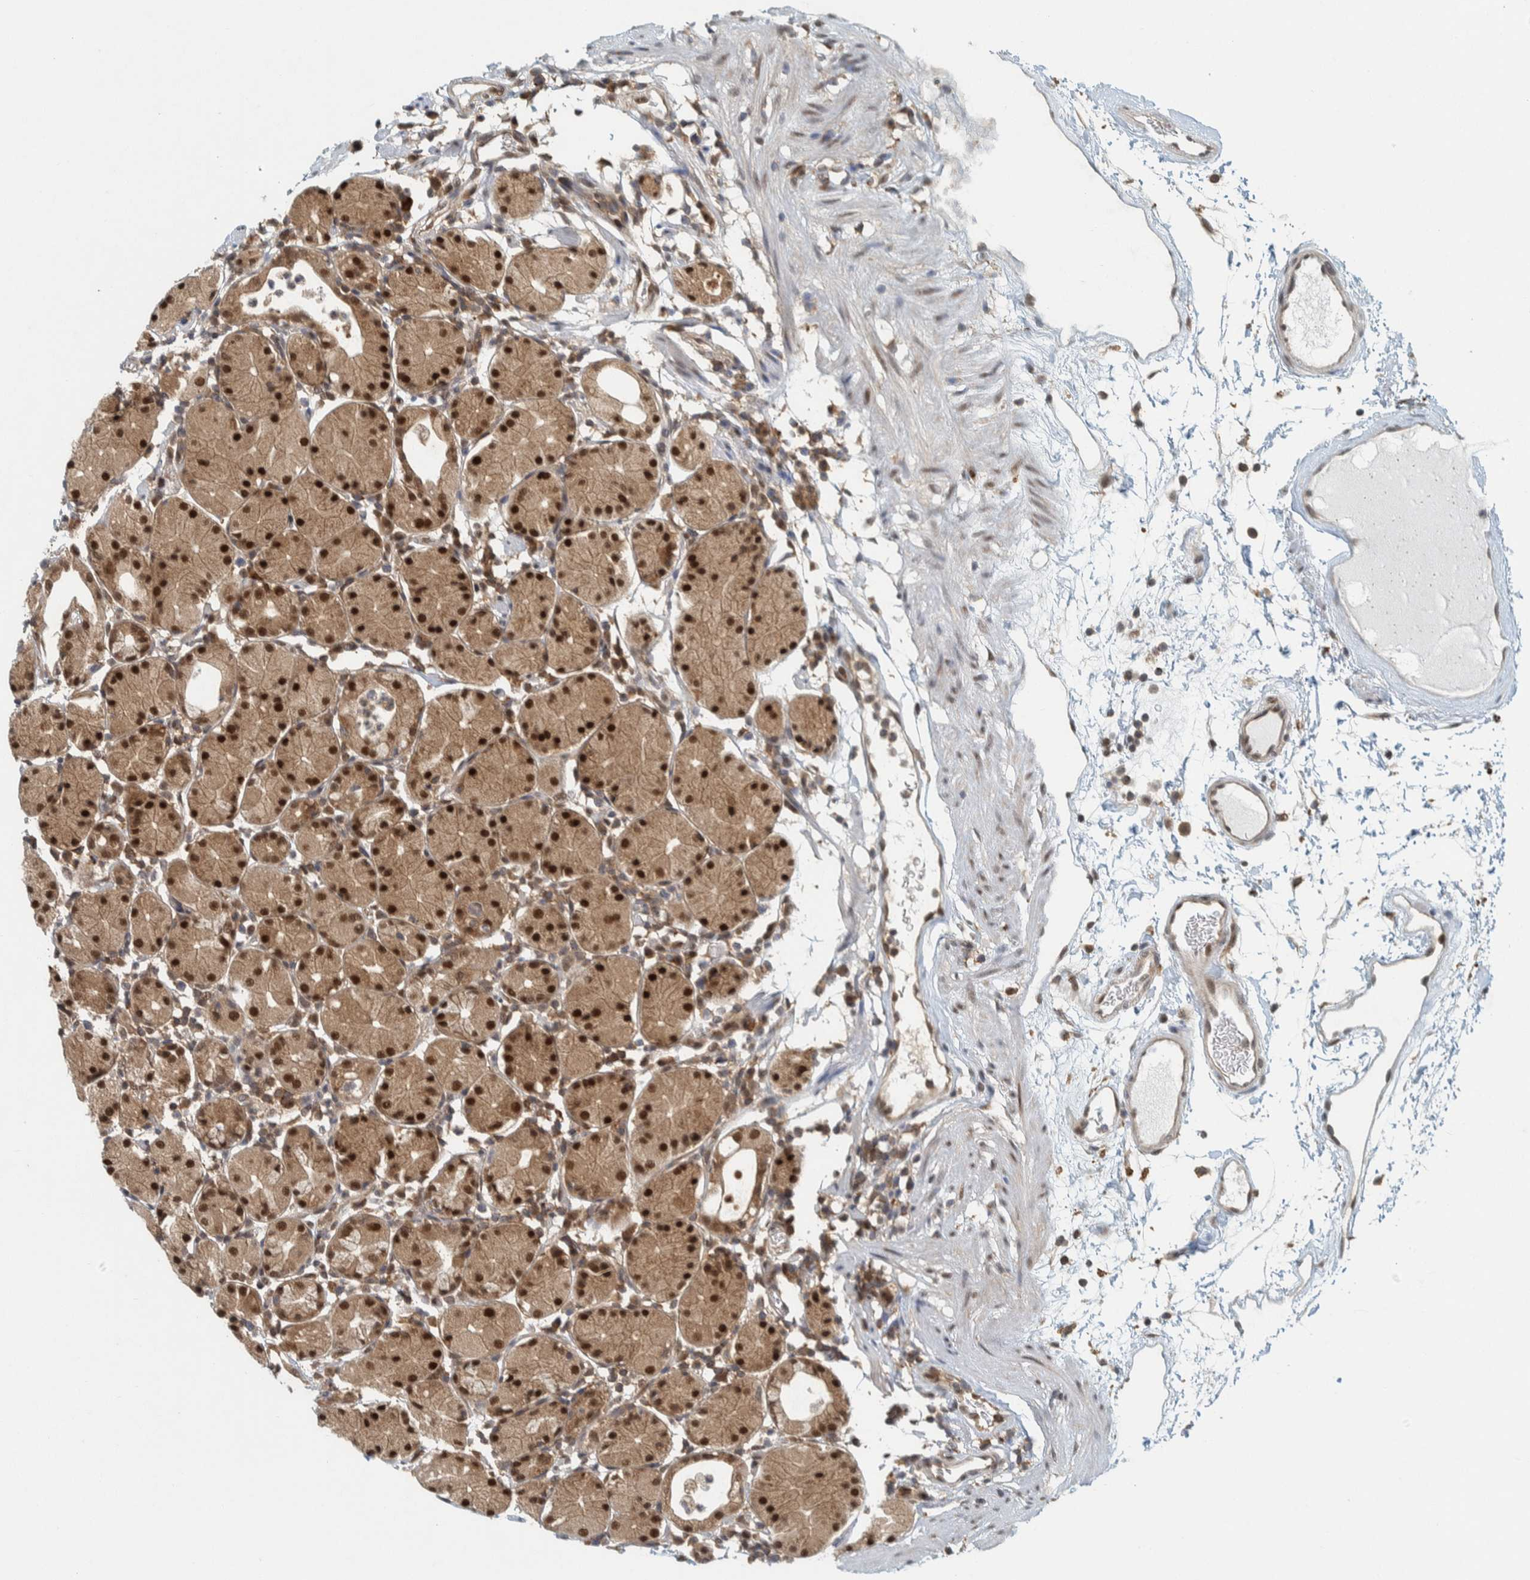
{"staining": {"intensity": "strong", "quantity": ">75%", "location": "cytoplasmic/membranous,nuclear"}, "tissue": "stomach", "cell_type": "Glandular cells", "image_type": "normal", "snomed": [{"axis": "morphology", "description": "Normal tissue, NOS"}, {"axis": "topography", "description": "Stomach"}, {"axis": "topography", "description": "Stomach, lower"}], "caption": "Strong cytoplasmic/membranous,nuclear expression is identified in approximately >75% of glandular cells in benign stomach. The protein of interest is stained brown, and the nuclei are stained in blue (DAB (3,3'-diaminobenzidine) IHC with brightfield microscopy, high magnification).", "gene": "COPS3", "patient": {"sex": "female", "age": 75}}